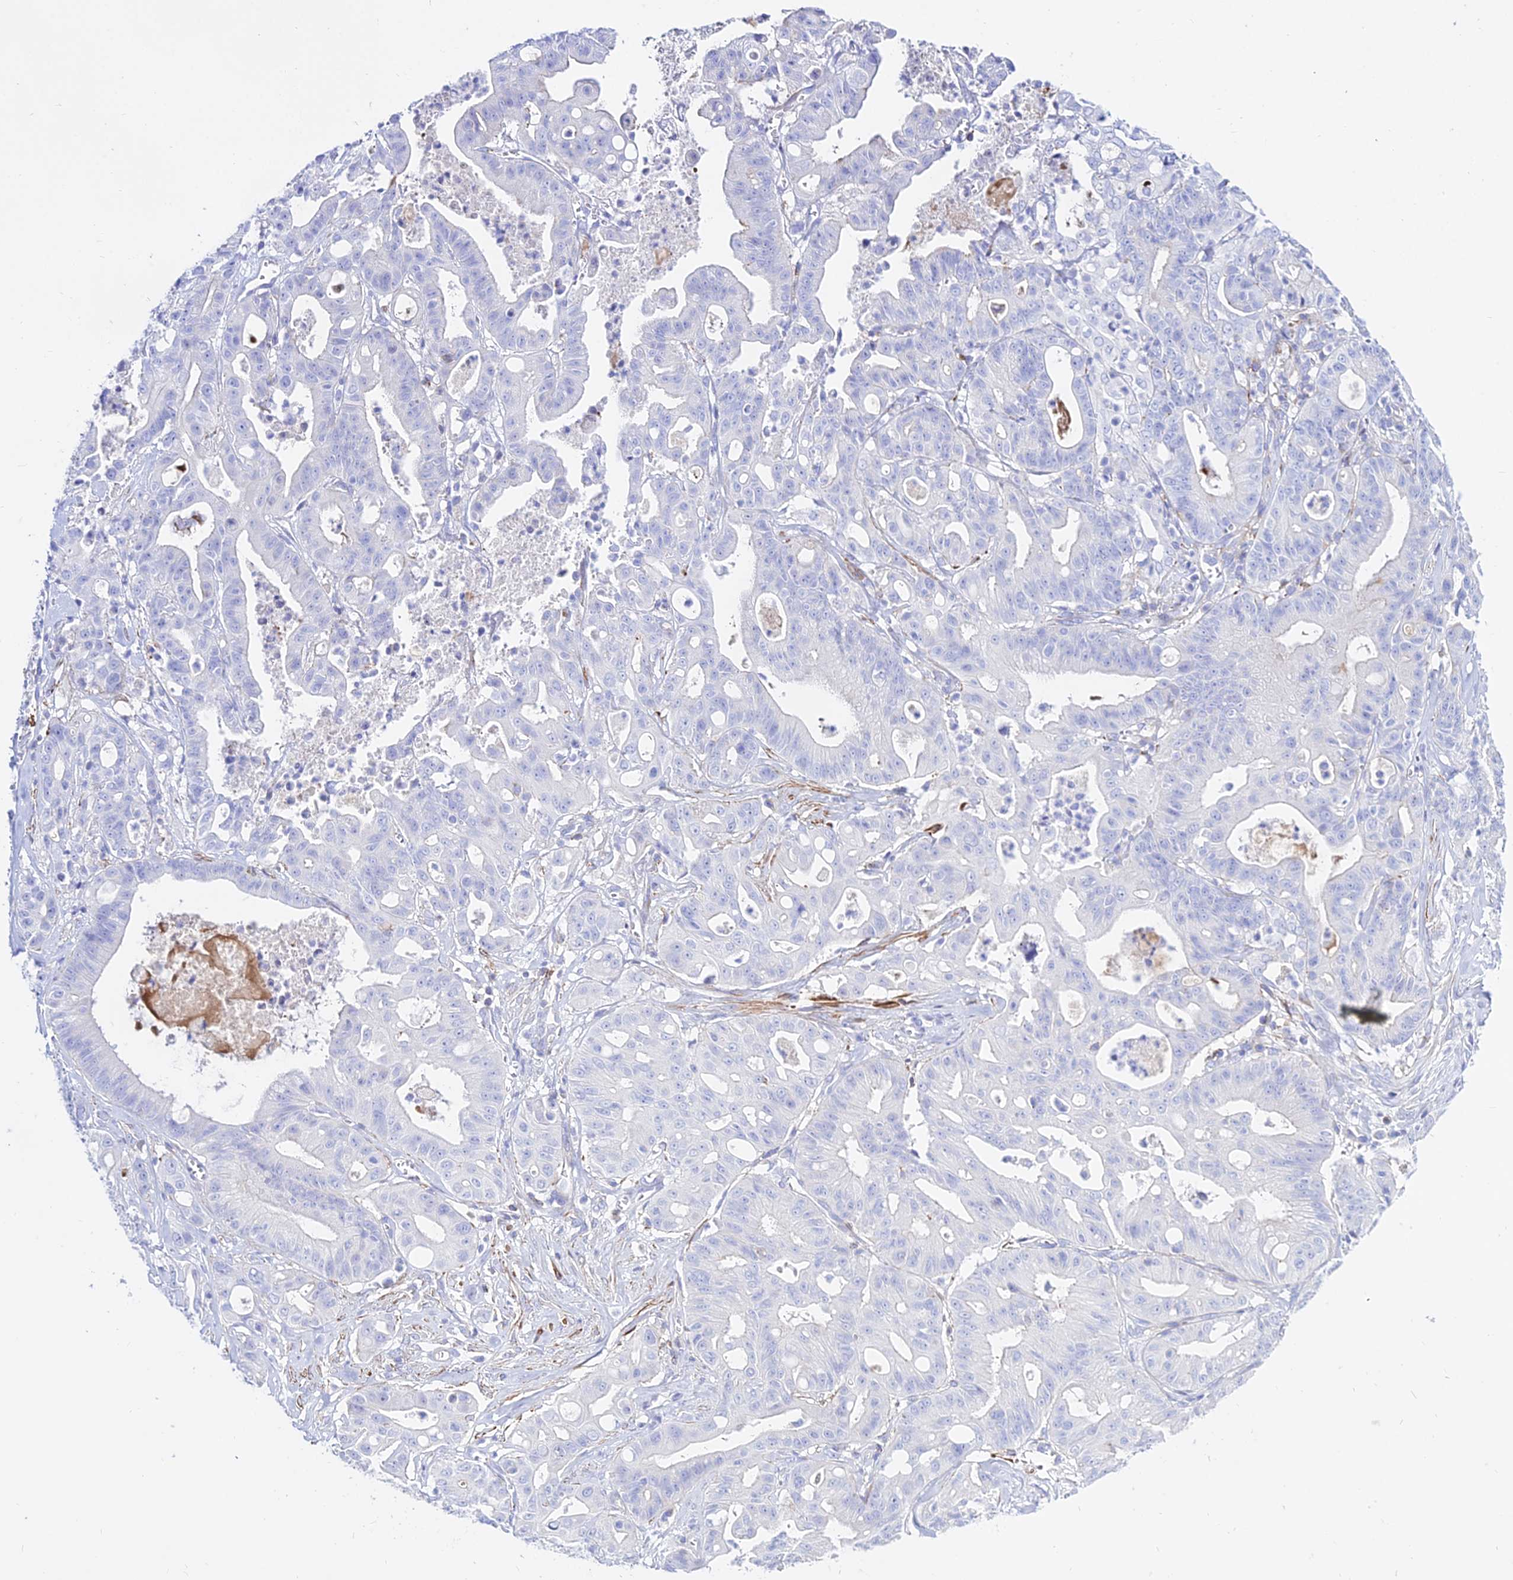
{"staining": {"intensity": "negative", "quantity": "none", "location": "none"}, "tissue": "ovarian cancer", "cell_type": "Tumor cells", "image_type": "cancer", "snomed": [{"axis": "morphology", "description": "Cystadenocarcinoma, mucinous, NOS"}, {"axis": "topography", "description": "Ovary"}], "caption": "Immunohistochemical staining of ovarian cancer (mucinous cystadenocarcinoma) exhibits no significant expression in tumor cells.", "gene": "DLX1", "patient": {"sex": "female", "age": 70}}